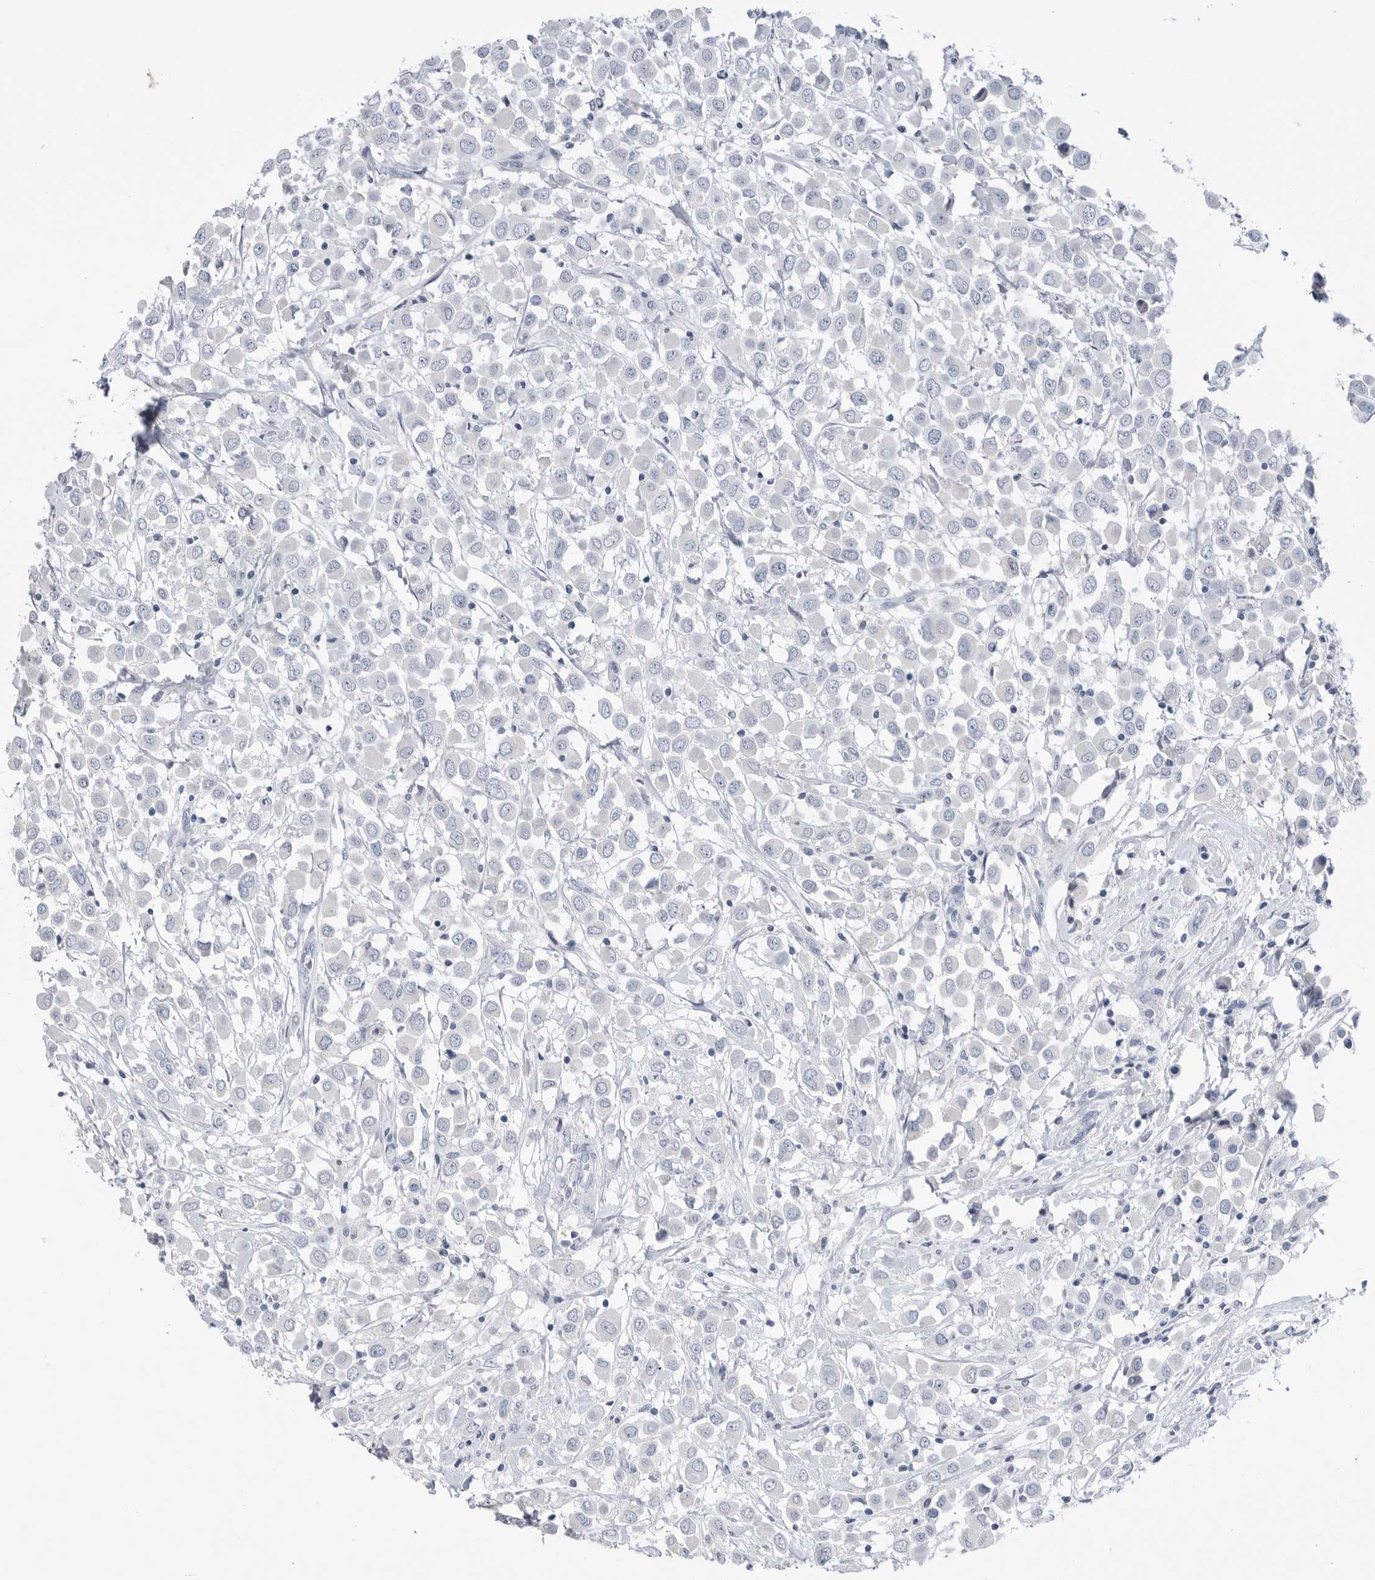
{"staining": {"intensity": "negative", "quantity": "none", "location": "none"}, "tissue": "breast cancer", "cell_type": "Tumor cells", "image_type": "cancer", "snomed": [{"axis": "morphology", "description": "Duct carcinoma"}, {"axis": "topography", "description": "Breast"}], "caption": "Immunohistochemistry of human invasive ductal carcinoma (breast) displays no staining in tumor cells. (DAB (3,3'-diaminobenzidine) IHC, high magnification).", "gene": "ABHD12", "patient": {"sex": "female", "age": 61}}